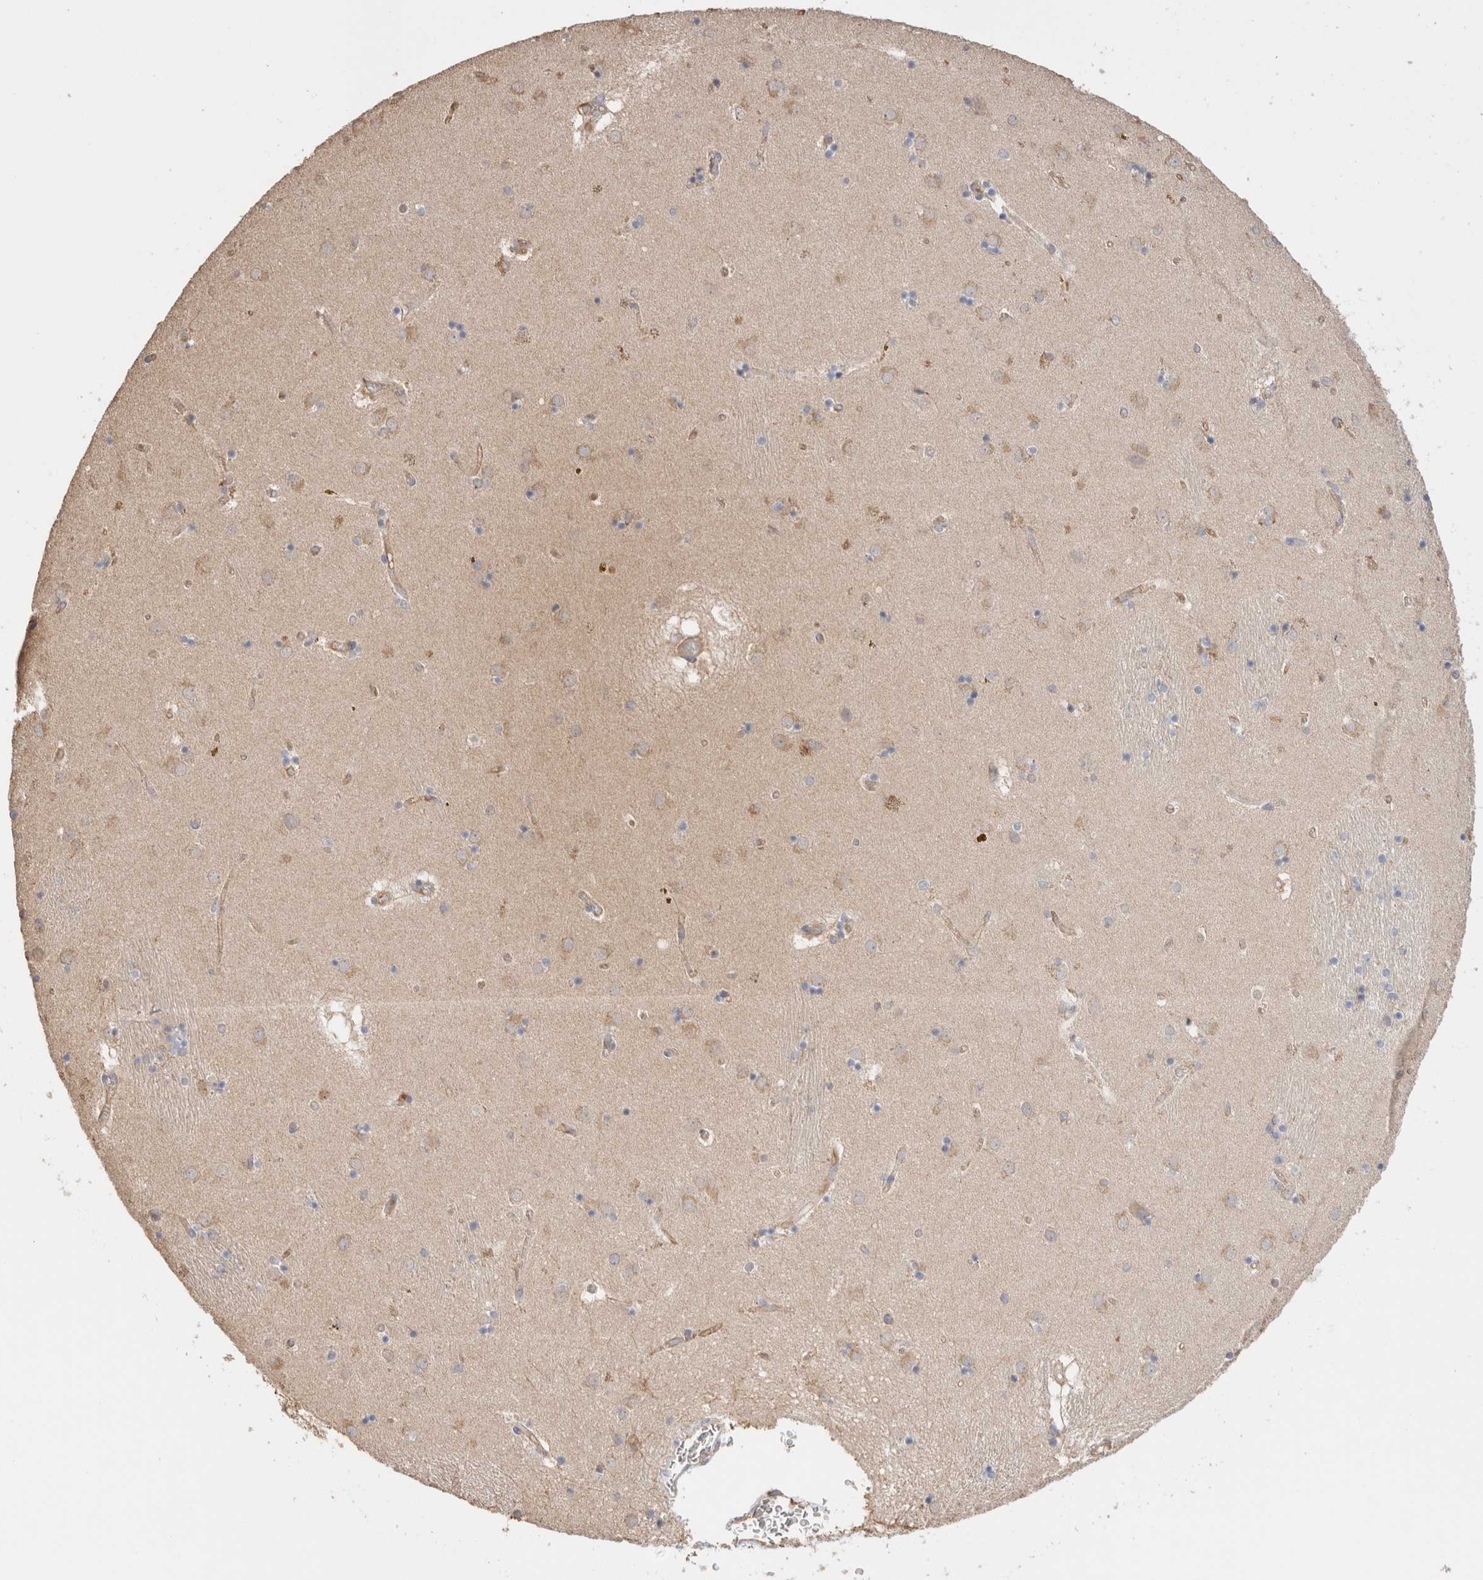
{"staining": {"intensity": "weak", "quantity": "<25%", "location": "cytoplasmic/membranous"}, "tissue": "caudate", "cell_type": "Glial cells", "image_type": "normal", "snomed": [{"axis": "morphology", "description": "Normal tissue, NOS"}, {"axis": "topography", "description": "Lateral ventricle wall"}], "caption": "Immunohistochemistry (IHC) image of normal caudate stained for a protein (brown), which exhibits no positivity in glial cells.", "gene": "CFAP418", "patient": {"sex": "male", "age": 70}}